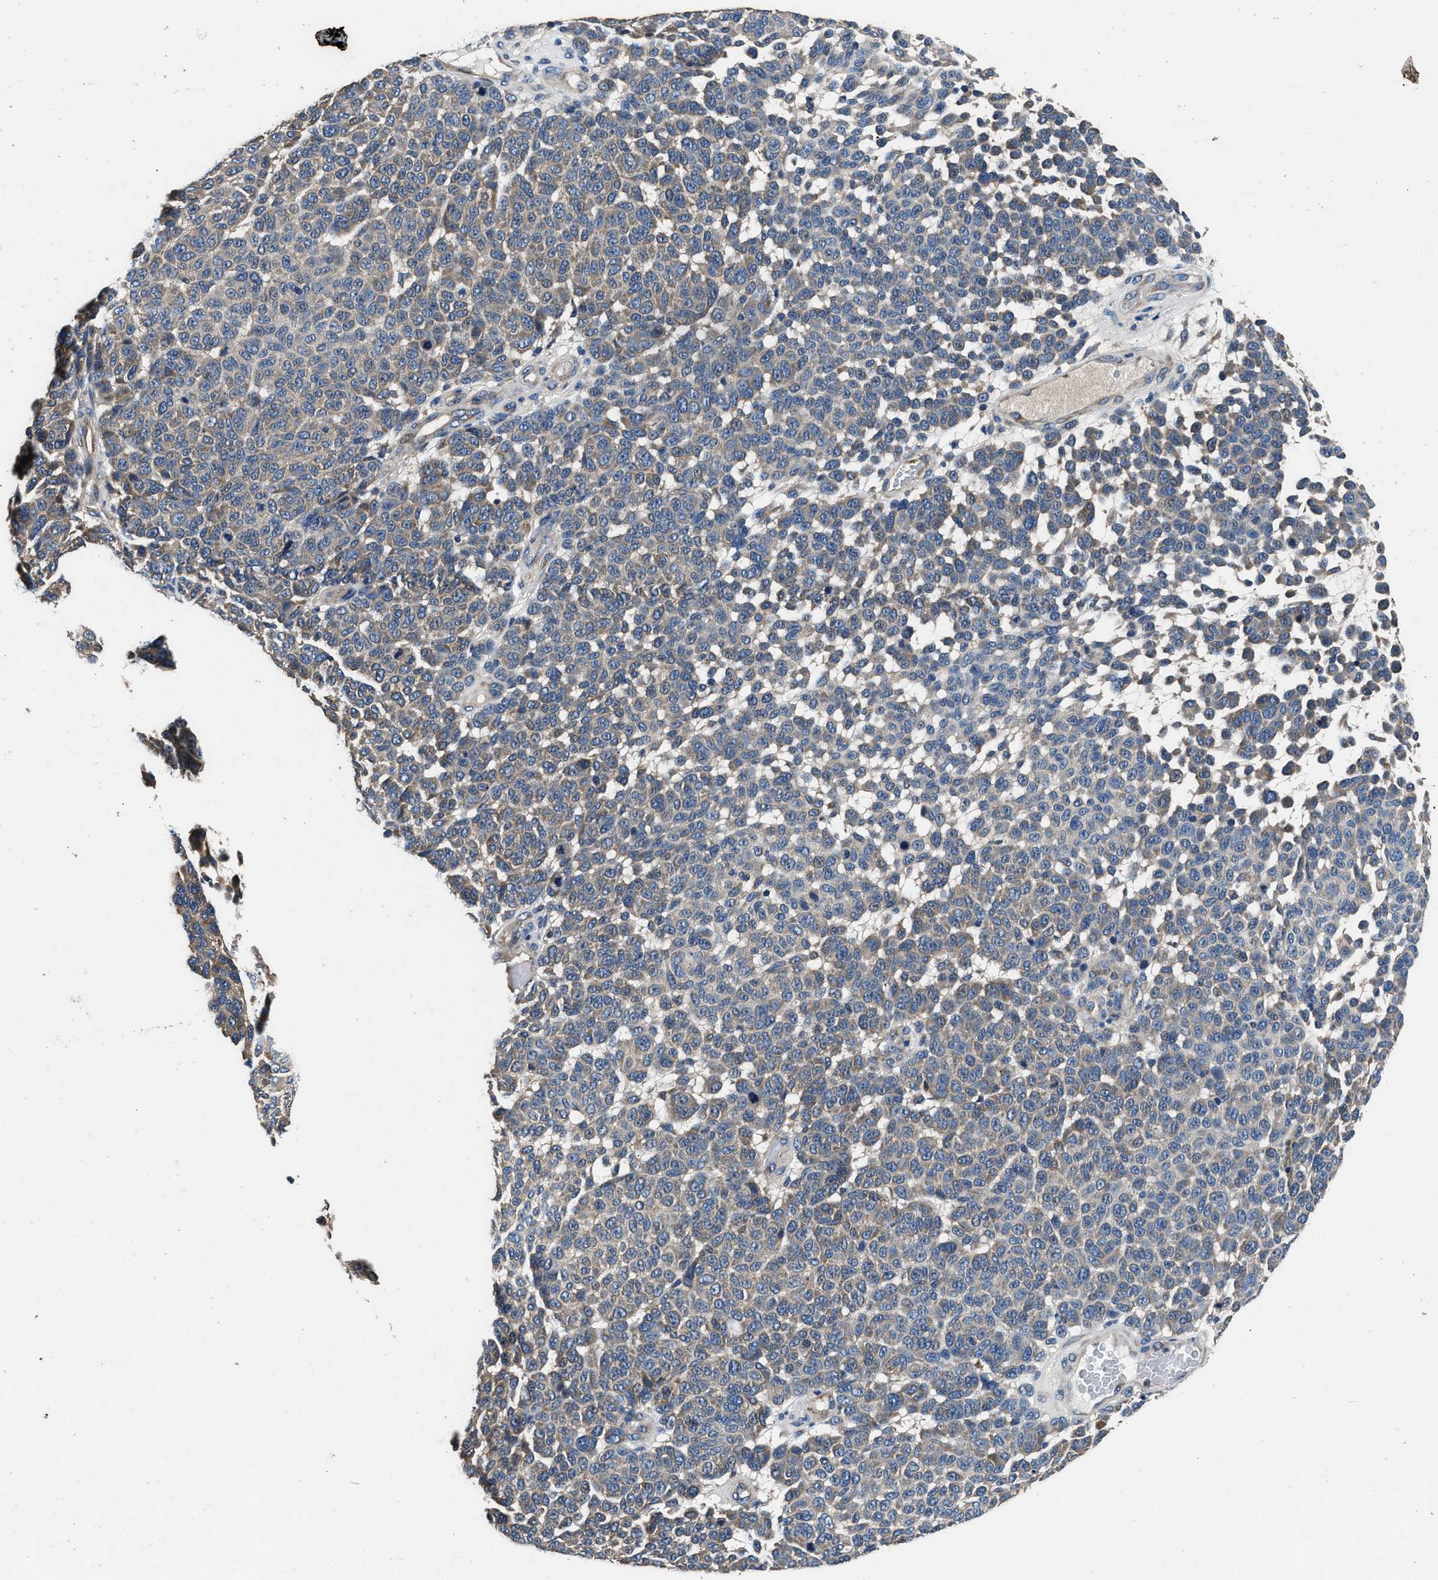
{"staining": {"intensity": "weak", "quantity": "<25%", "location": "cytoplasmic/membranous"}, "tissue": "melanoma", "cell_type": "Tumor cells", "image_type": "cancer", "snomed": [{"axis": "morphology", "description": "Malignant melanoma, NOS"}, {"axis": "topography", "description": "Skin"}], "caption": "The photomicrograph exhibits no significant positivity in tumor cells of melanoma.", "gene": "DHRS7B", "patient": {"sex": "male", "age": 59}}